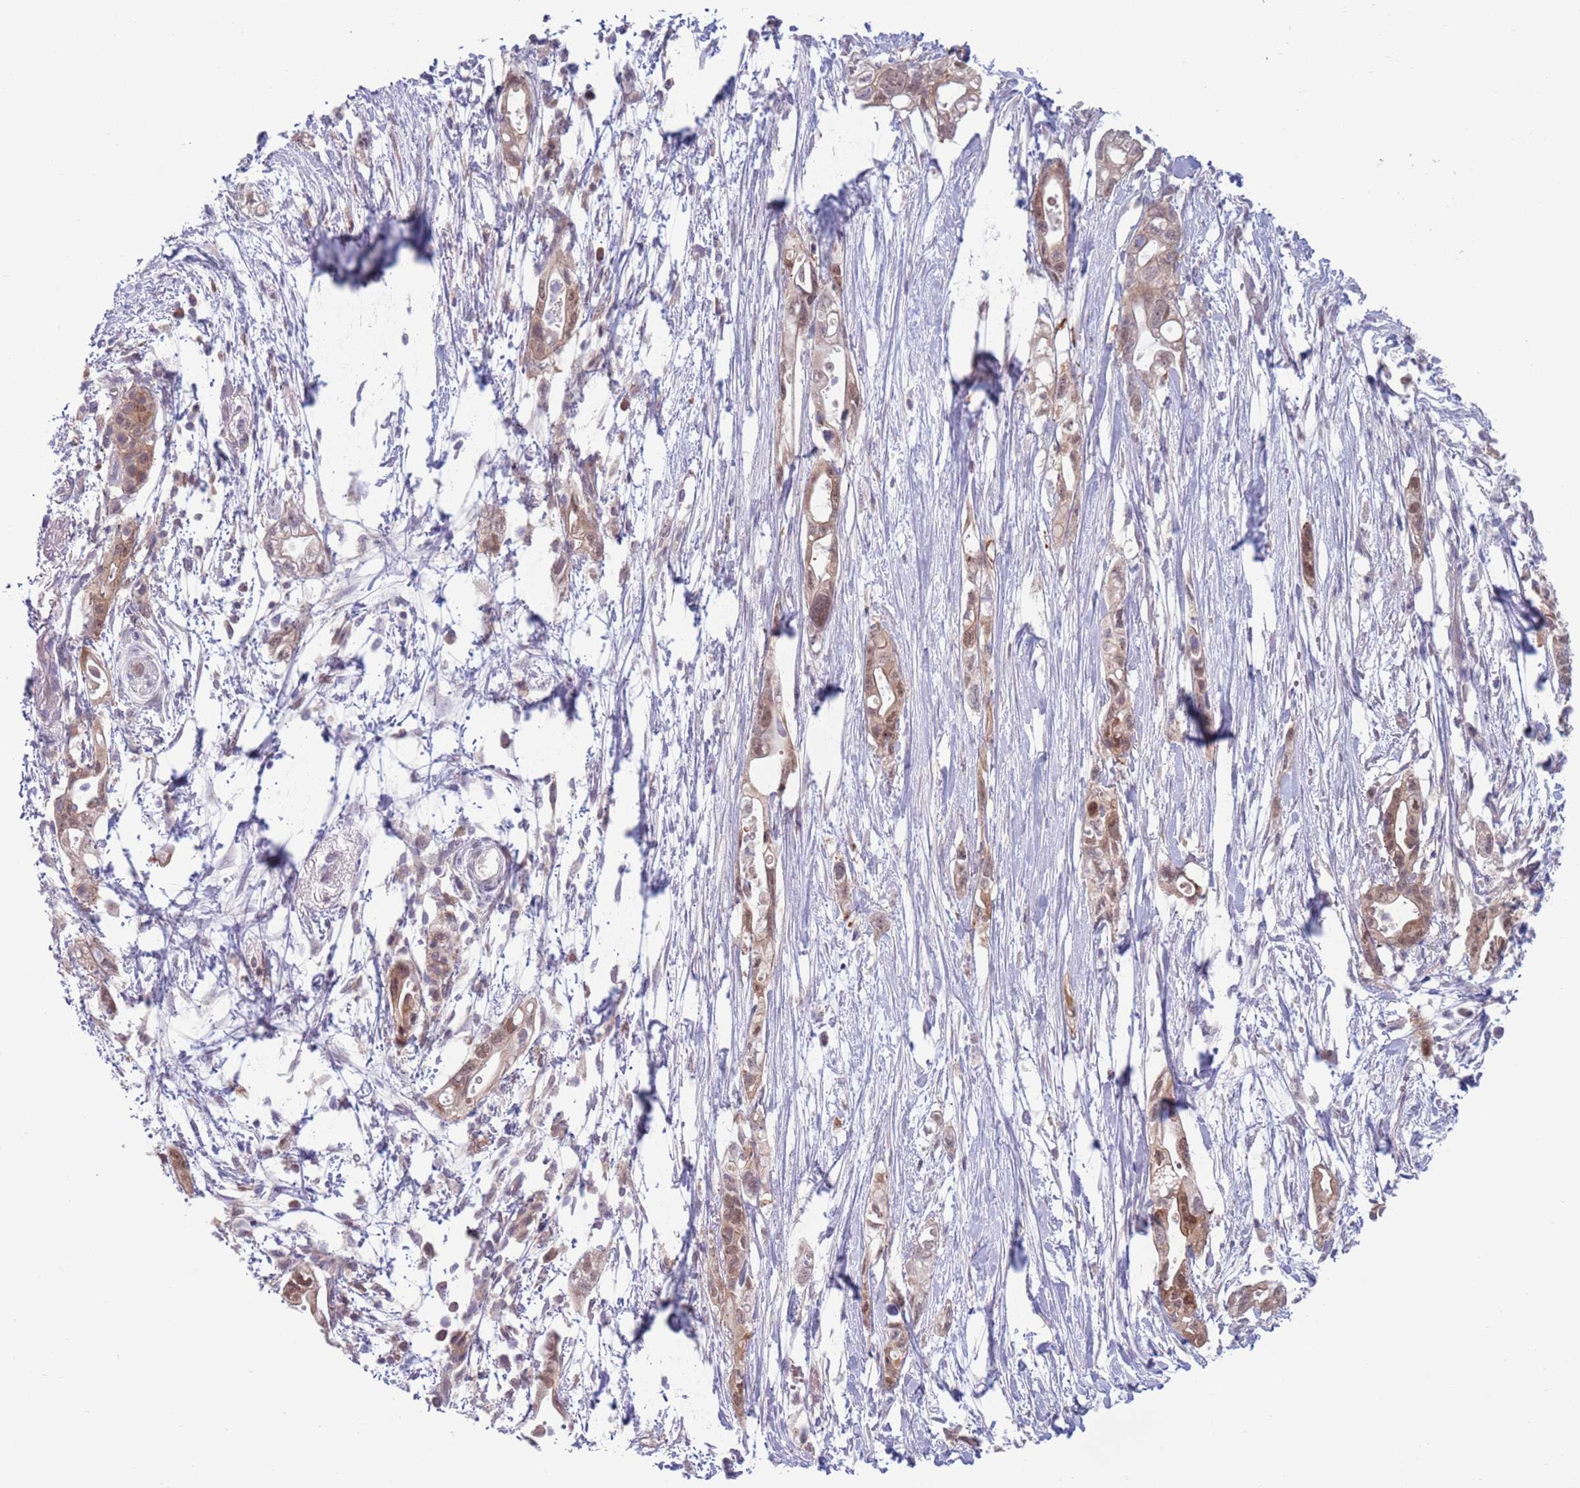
{"staining": {"intensity": "weak", "quantity": ">75%", "location": "cytoplasmic/membranous"}, "tissue": "pancreatic cancer", "cell_type": "Tumor cells", "image_type": "cancer", "snomed": [{"axis": "morphology", "description": "Adenocarcinoma, NOS"}, {"axis": "topography", "description": "Pancreas"}], "caption": "This histopathology image displays pancreatic cancer stained with immunohistochemistry to label a protein in brown. The cytoplasmic/membranous of tumor cells show weak positivity for the protein. Nuclei are counter-stained blue.", "gene": "CLNS1A", "patient": {"sex": "female", "age": 72}}